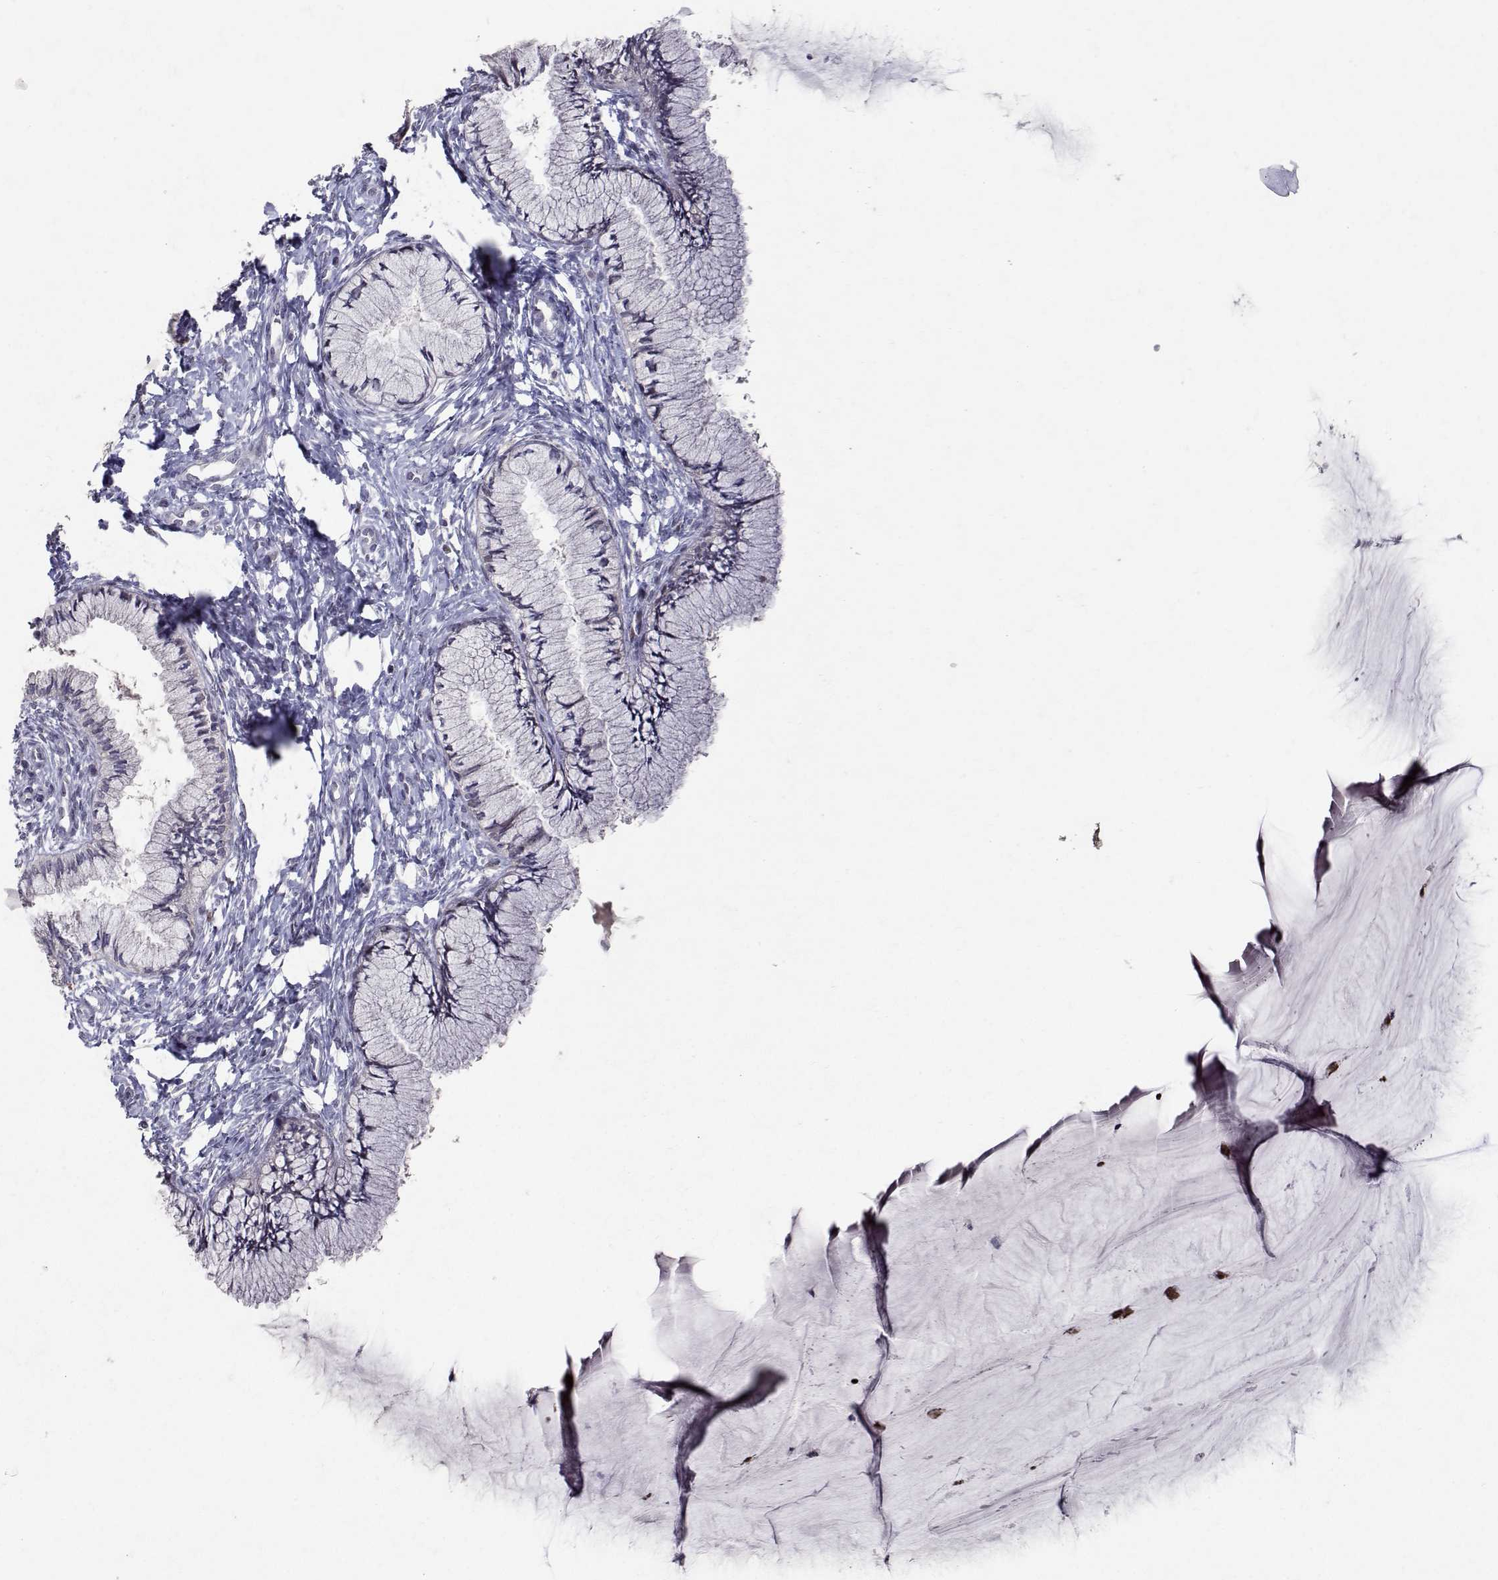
{"staining": {"intensity": "negative", "quantity": "none", "location": "none"}, "tissue": "cervix", "cell_type": "Glandular cells", "image_type": "normal", "snomed": [{"axis": "morphology", "description": "Normal tissue, NOS"}, {"axis": "topography", "description": "Cervix"}], "caption": "Immunohistochemistry (IHC) image of benign cervix: human cervix stained with DAB reveals no significant protein expression in glandular cells.", "gene": "RBPJL", "patient": {"sex": "female", "age": 37}}